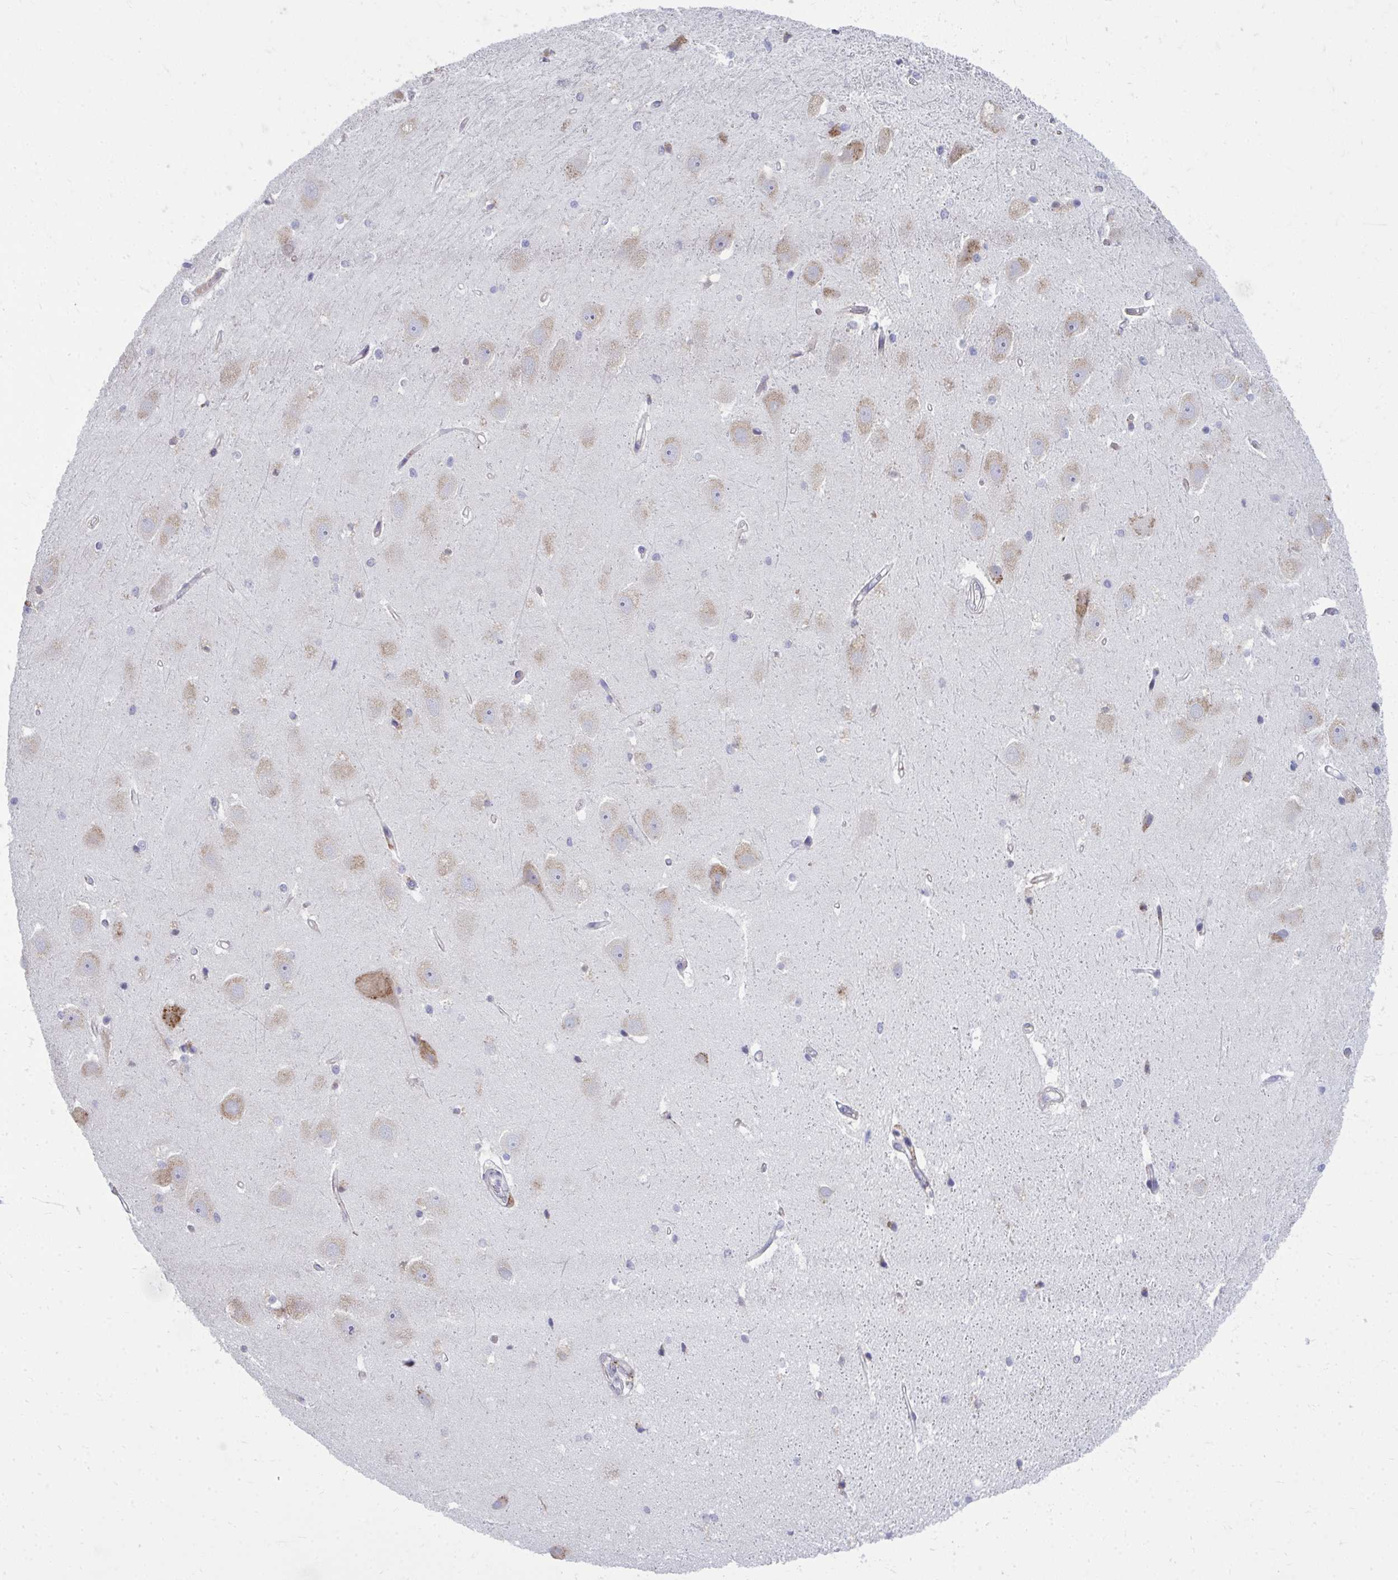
{"staining": {"intensity": "negative", "quantity": "none", "location": "none"}, "tissue": "hippocampus", "cell_type": "Glial cells", "image_type": "normal", "snomed": [{"axis": "morphology", "description": "Normal tissue, NOS"}, {"axis": "topography", "description": "Hippocampus"}], "caption": "IHC photomicrograph of normal hippocampus: hippocampus stained with DAB demonstrates no significant protein staining in glial cells. The staining is performed using DAB brown chromogen with nuclei counter-stained in using hematoxylin.", "gene": "GFPT2", "patient": {"sex": "male", "age": 63}}